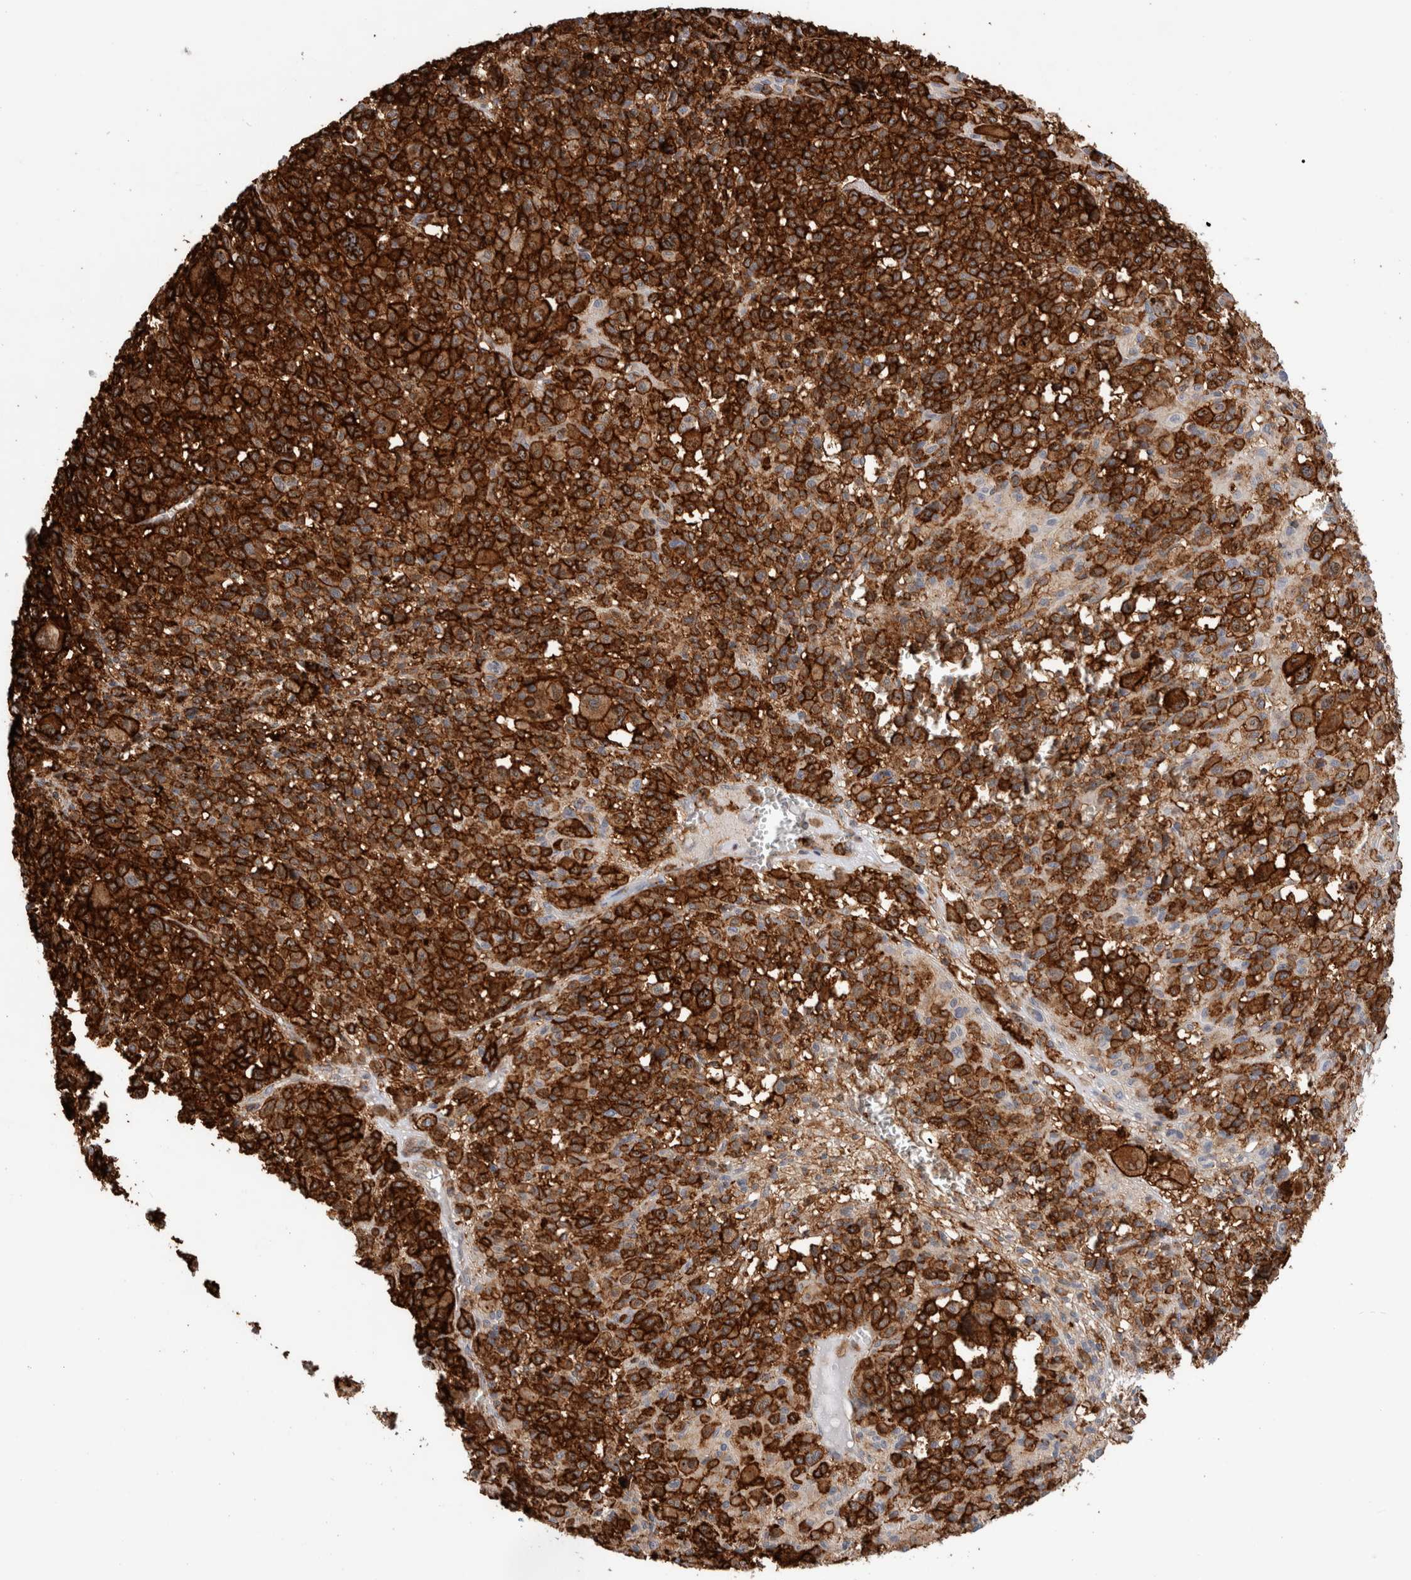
{"staining": {"intensity": "strong", "quantity": ">75%", "location": "cytoplasmic/membranous"}, "tissue": "melanoma", "cell_type": "Tumor cells", "image_type": "cancer", "snomed": [{"axis": "morphology", "description": "Malignant melanoma, Metastatic site"}, {"axis": "topography", "description": "Skin"}], "caption": "Immunohistochemical staining of melanoma exhibits high levels of strong cytoplasmic/membranous staining in approximately >75% of tumor cells. (brown staining indicates protein expression, while blue staining denotes nuclei).", "gene": "CCDC88B", "patient": {"sex": "female", "age": 74}}